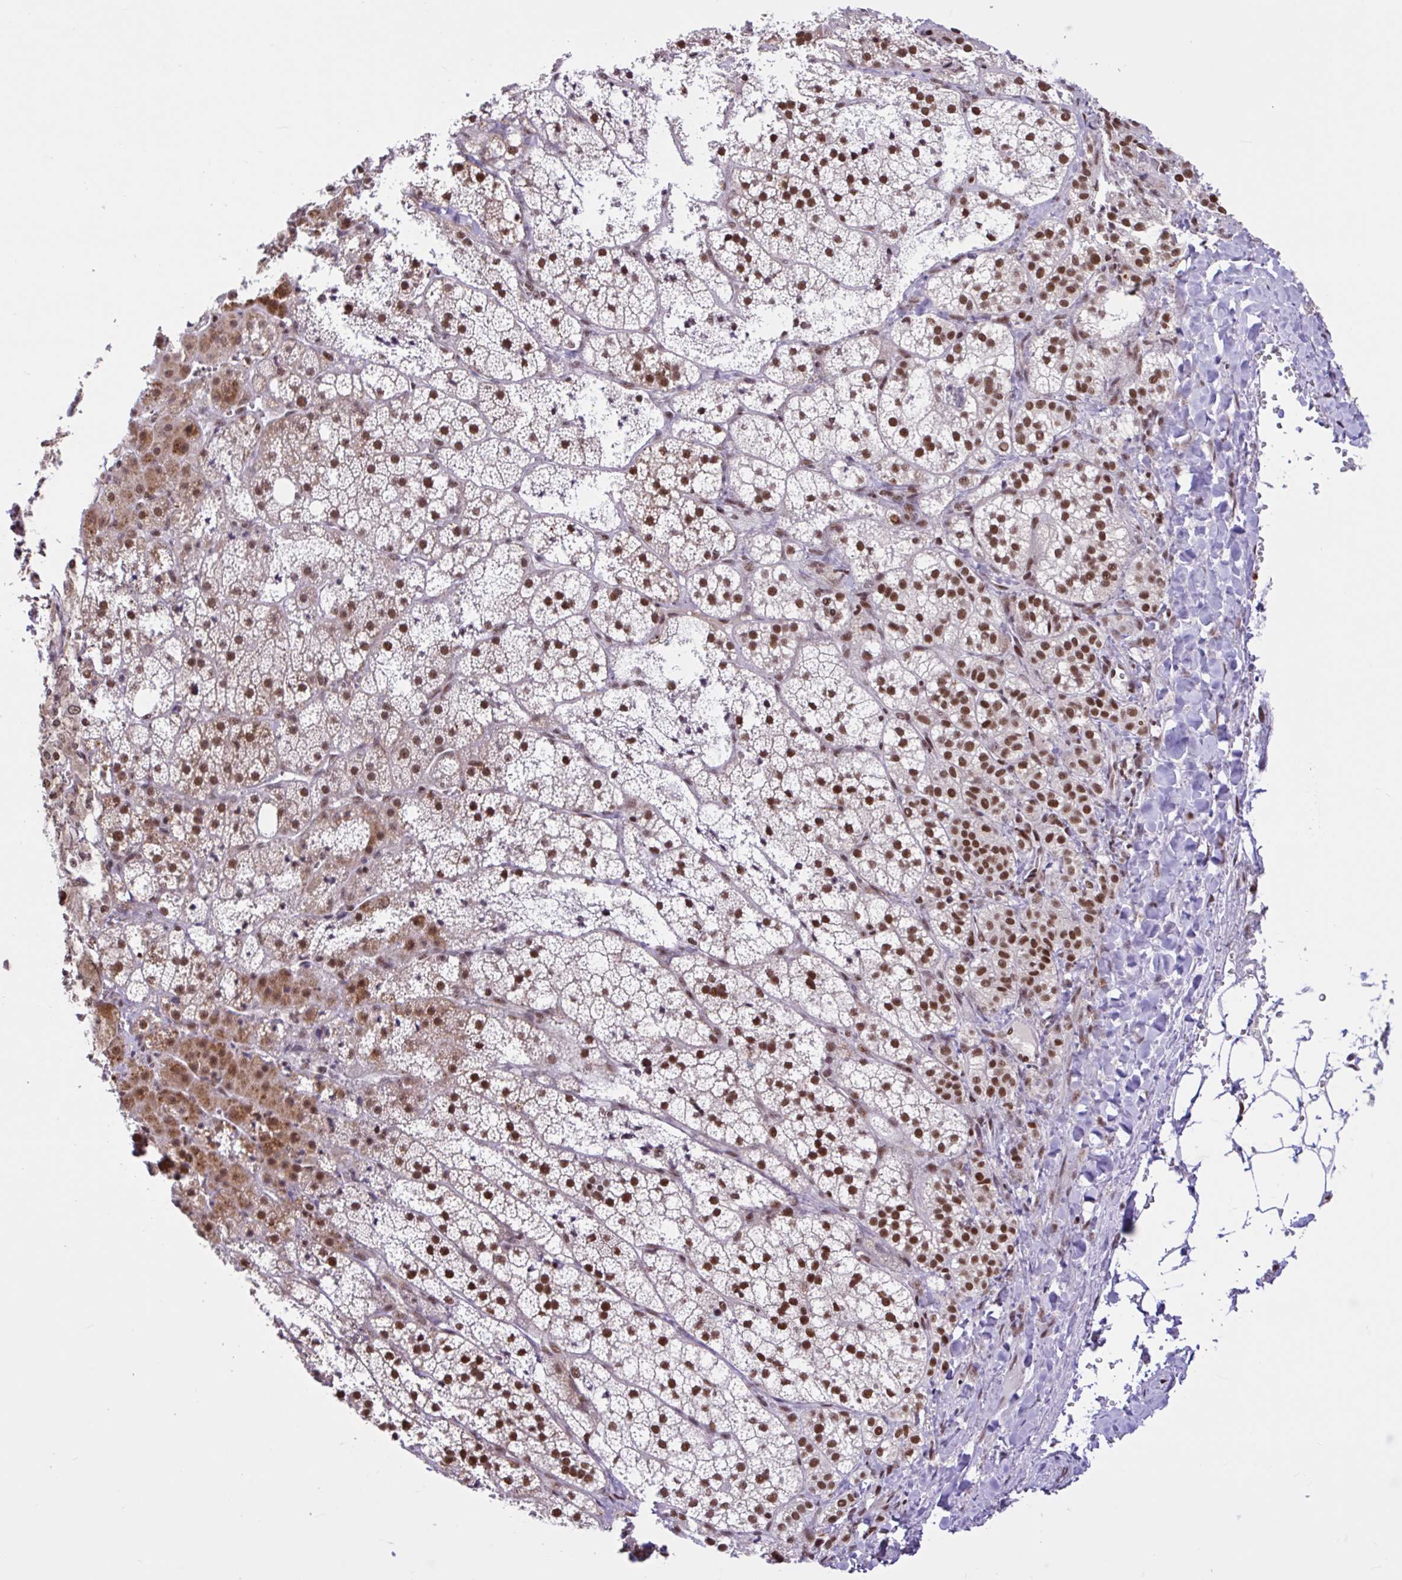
{"staining": {"intensity": "moderate", "quantity": ">75%", "location": "nuclear"}, "tissue": "adrenal gland", "cell_type": "Glandular cells", "image_type": "normal", "snomed": [{"axis": "morphology", "description": "Normal tissue, NOS"}, {"axis": "topography", "description": "Adrenal gland"}], "caption": "This is a micrograph of immunohistochemistry staining of benign adrenal gland, which shows moderate positivity in the nuclear of glandular cells.", "gene": "CCDC12", "patient": {"sex": "male", "age": 53}}